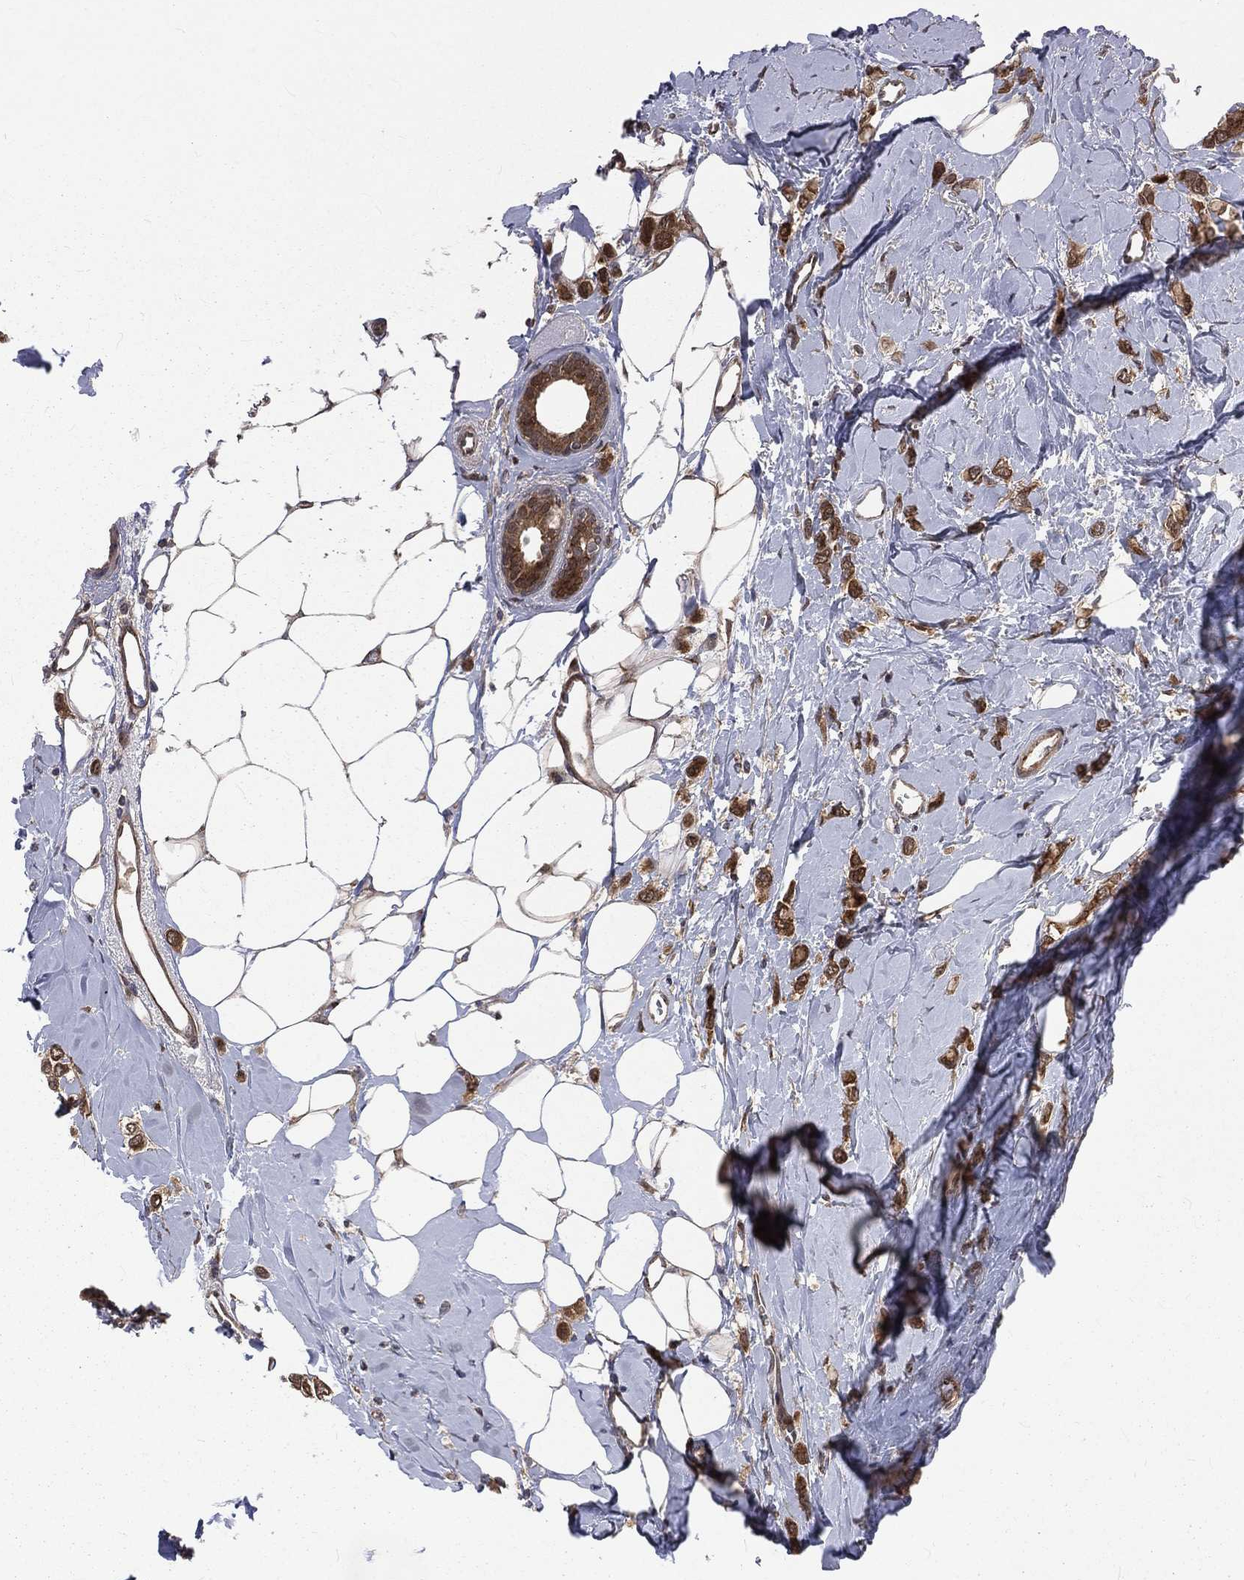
{"staining": {"intensity": "moderate", "quantity": ">75%", "location": "cytoplasmic/membranous"}, "tissue": "breast cancer", "cell_type": "Tumor cells", "image_type": "cancer", "snomed": [{"axis": "morphology", "description": "Lobular carcinoma"}, {"axis": "topography", "description": "Breast"}], "caption": "Protein expression analysis of lobular carcinoma (breast) reveals moderate cytoplasmic/membranous positivity in approximately >75% of tumor cells.", "gene": "ARL3", "patient": {"sex": "female", "age": 66}}